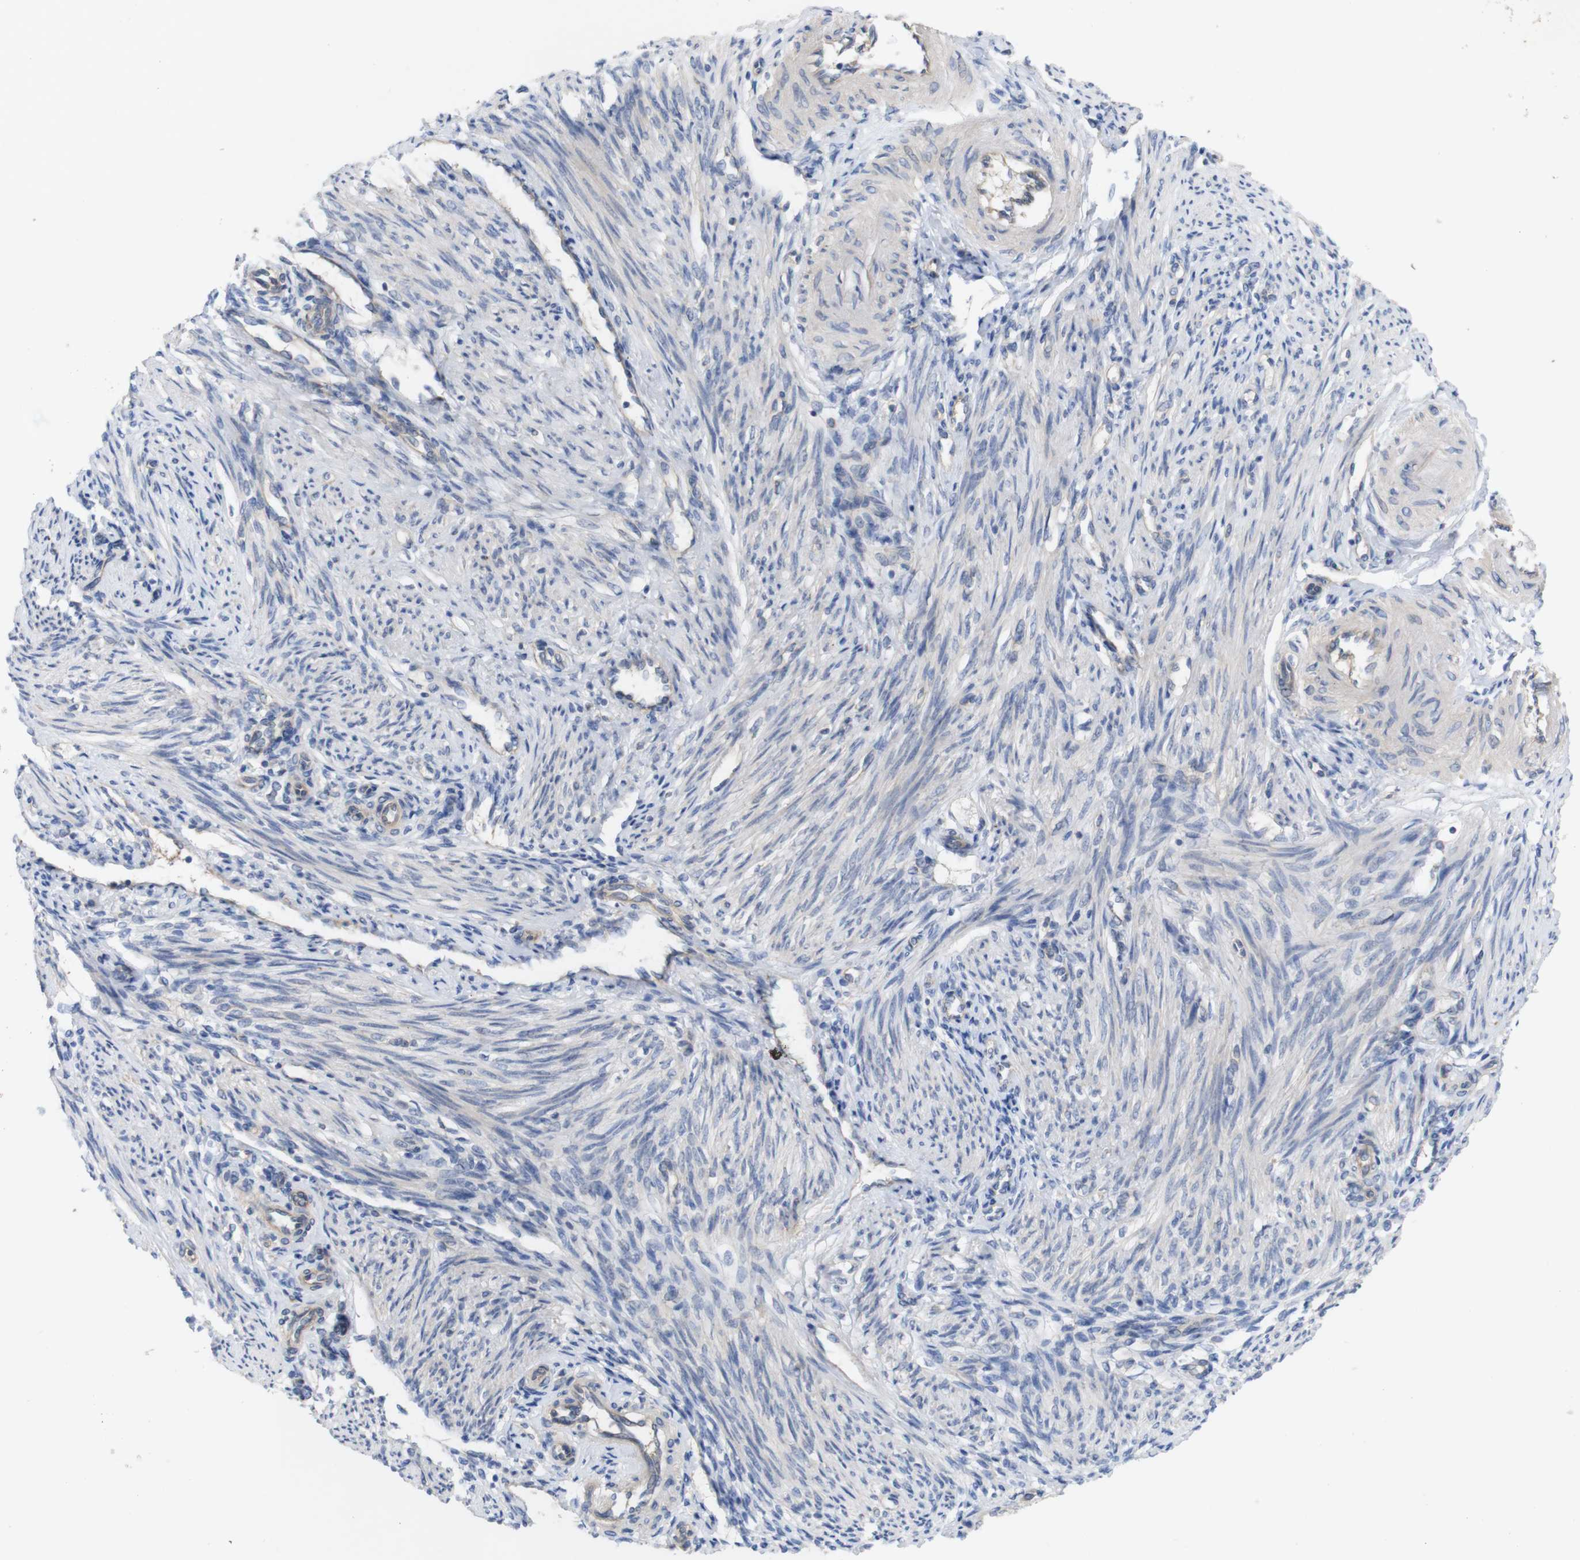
{"staining": {"intensity": "negative", "quantity": "none", "location": "none"}, "tissue": "endometrium", "cell_type": "Cells in endometrial stroma", "image_type": "normal", "snomed": [{"axis": "morphology", "description": "Normal tissue, NOS"}, {"axis": "topography", "description": "Endometrium"}], "caption": "This micrograph is of benign endometrium stained with immunohistochemistry to label a protein in brown with the nuclei are counter-stained blue. There is no positivity in cells in endometrial stroma. The staining was performed using DAB (3,3'-diaminobenzidine) to visualize the protein expression in brown, while the nuclei were stained in blue with hematoxylin (Magnification: 20x).", "gene": "KIDINS220", "patient": {"sex": "female", "age": 42}}